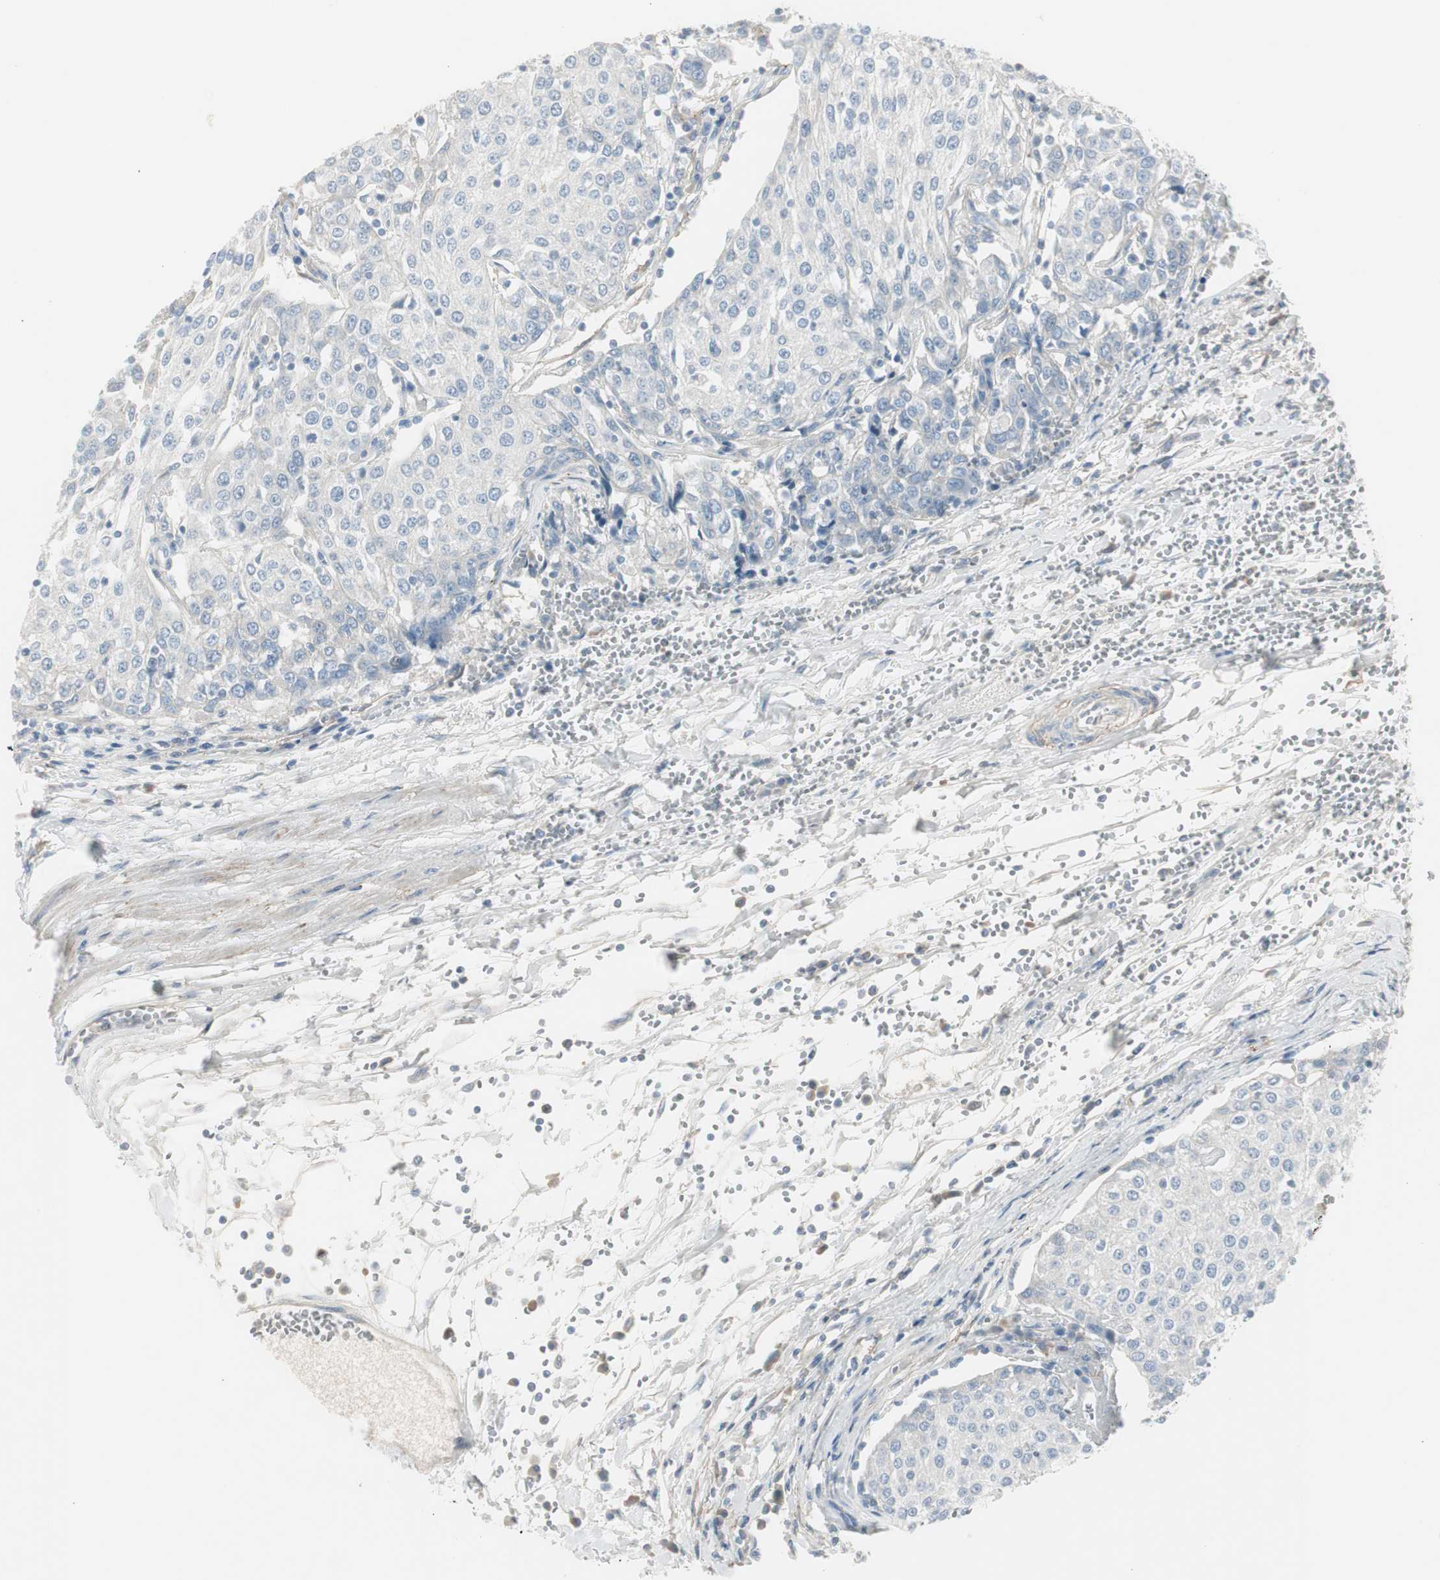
{"staining": {"intensity": "negative", "quantity": "none", "location": "none"}, "tissue": "urothelial cancer", "cell_type": "Tumor cells", "image_type": "cancer", "snomed": [{"axis": "morphology", "description": "Urothelial carcinoma, High grade"}, {"axis": "topography", "description": "Urinary bladder"}], "caption": "Immunohistochemistry (IHC) image of human urothelial cancer stained for a protein (brown), which demonstrates no staining in tumor cells. (DAB (3,3'-diaminobenzidine) immunohistochemistry with hematoxylin counter stain).", "gene": "CACNA2D1", "patient": {"sex": "female", "age": 85}}